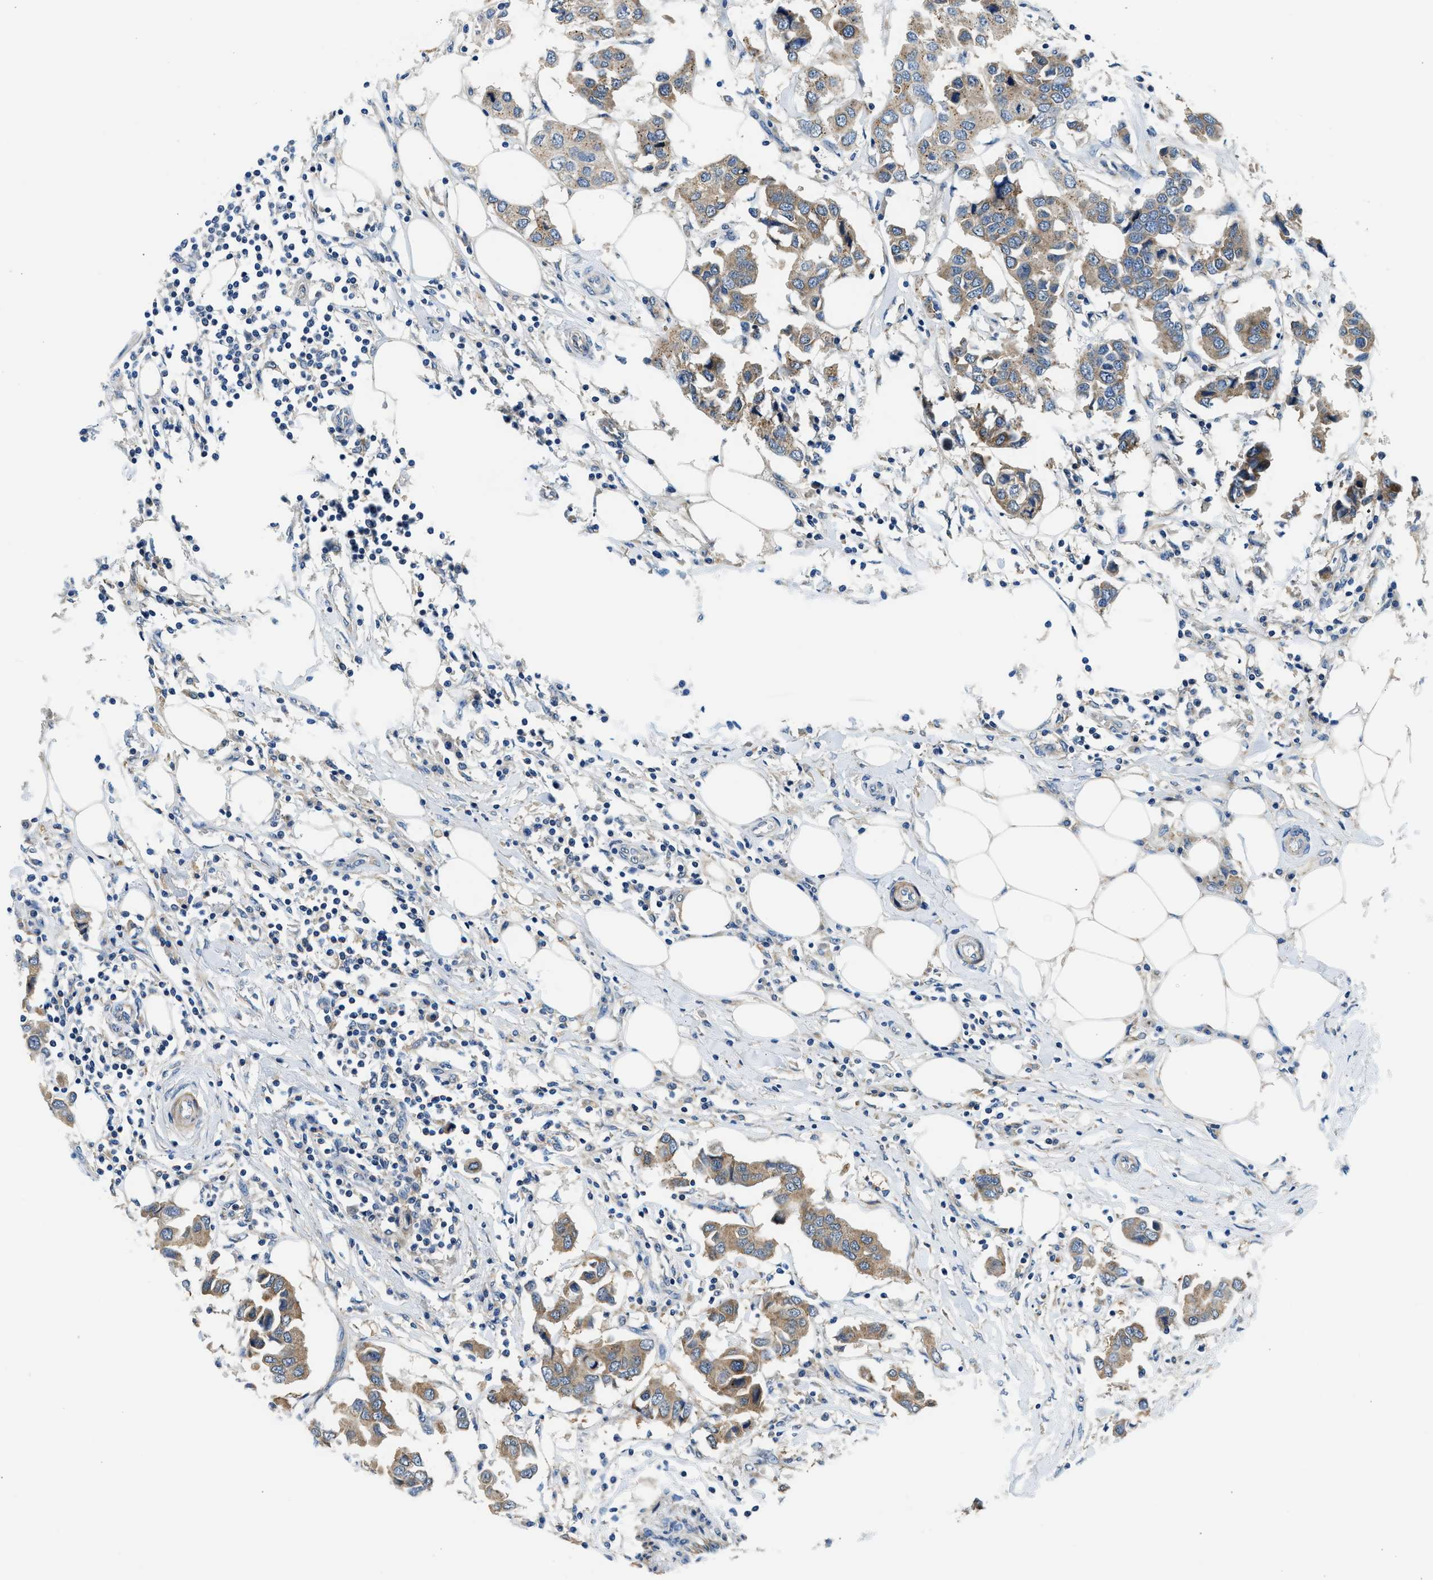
{"staining": {"intensity": "moderate", "quantity": ">75%", "location": "cytoplasmic/membranous"}, "tissue": "breast cancer", "cell_type": "Tumor cells", "image_type": "cancer", "snomed": [{"axis": "morphology", "description": "Duct carcinoma"}, {"axis": "topography", "description": "Breast"}], "caption": "This micrograph exhibits immunohistochemistry (IHC) staining of human breast cancer (invasive ductal carcinoma), with medium moderate cytoplasmic/membranous staining in approximately >75% of tumor cells.", "gene": "LPIN2", "patient": {"sex": "female", "age": 80}}